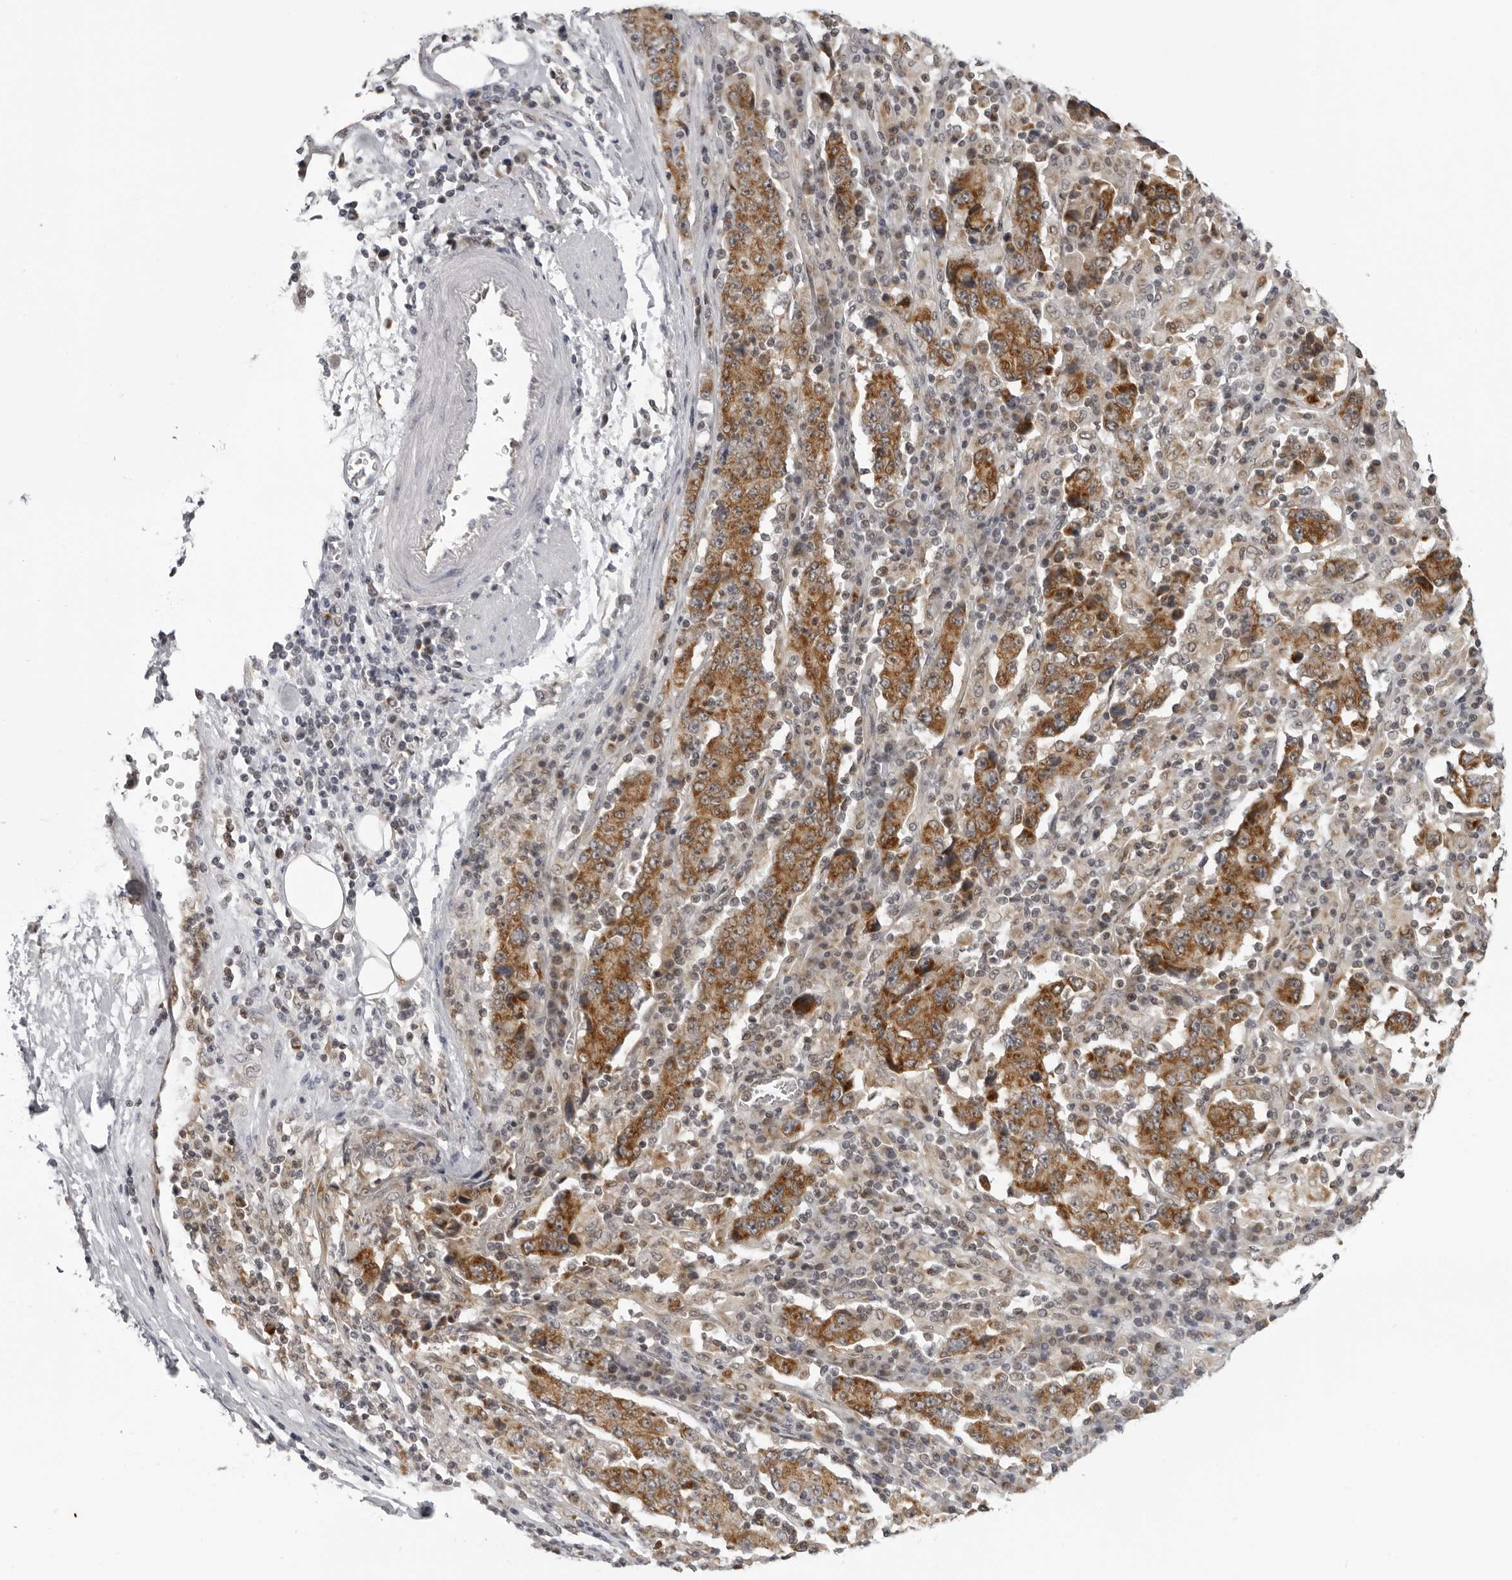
{"staining": {"intensity": "moderate", "quantity": ">75%", "location": "cytoplasmic/membranous"}, "tissue": "stomach cancer", "cell_type": "Tumor cells", "image_type": "cancer", "snomed": [{"axis": "morphology", "description": "Normal tissue, NOS"}, {"axis": "morphology", "description": "Adenocarcinoma, NOS"}, {"axis": "topography", "description": "Stomach, upper"}, {"axis": "topography", "description": "Stomach"}], "caption": "There is medium levels of moderate cytoplasmic/membranous expression in tumor cells of adenocarcinoma (stomach), as demonstrated by immunohistochemical staining (brown color).", "gene": "MRPS15", "patient": {"sex": "male", "age": 59}}